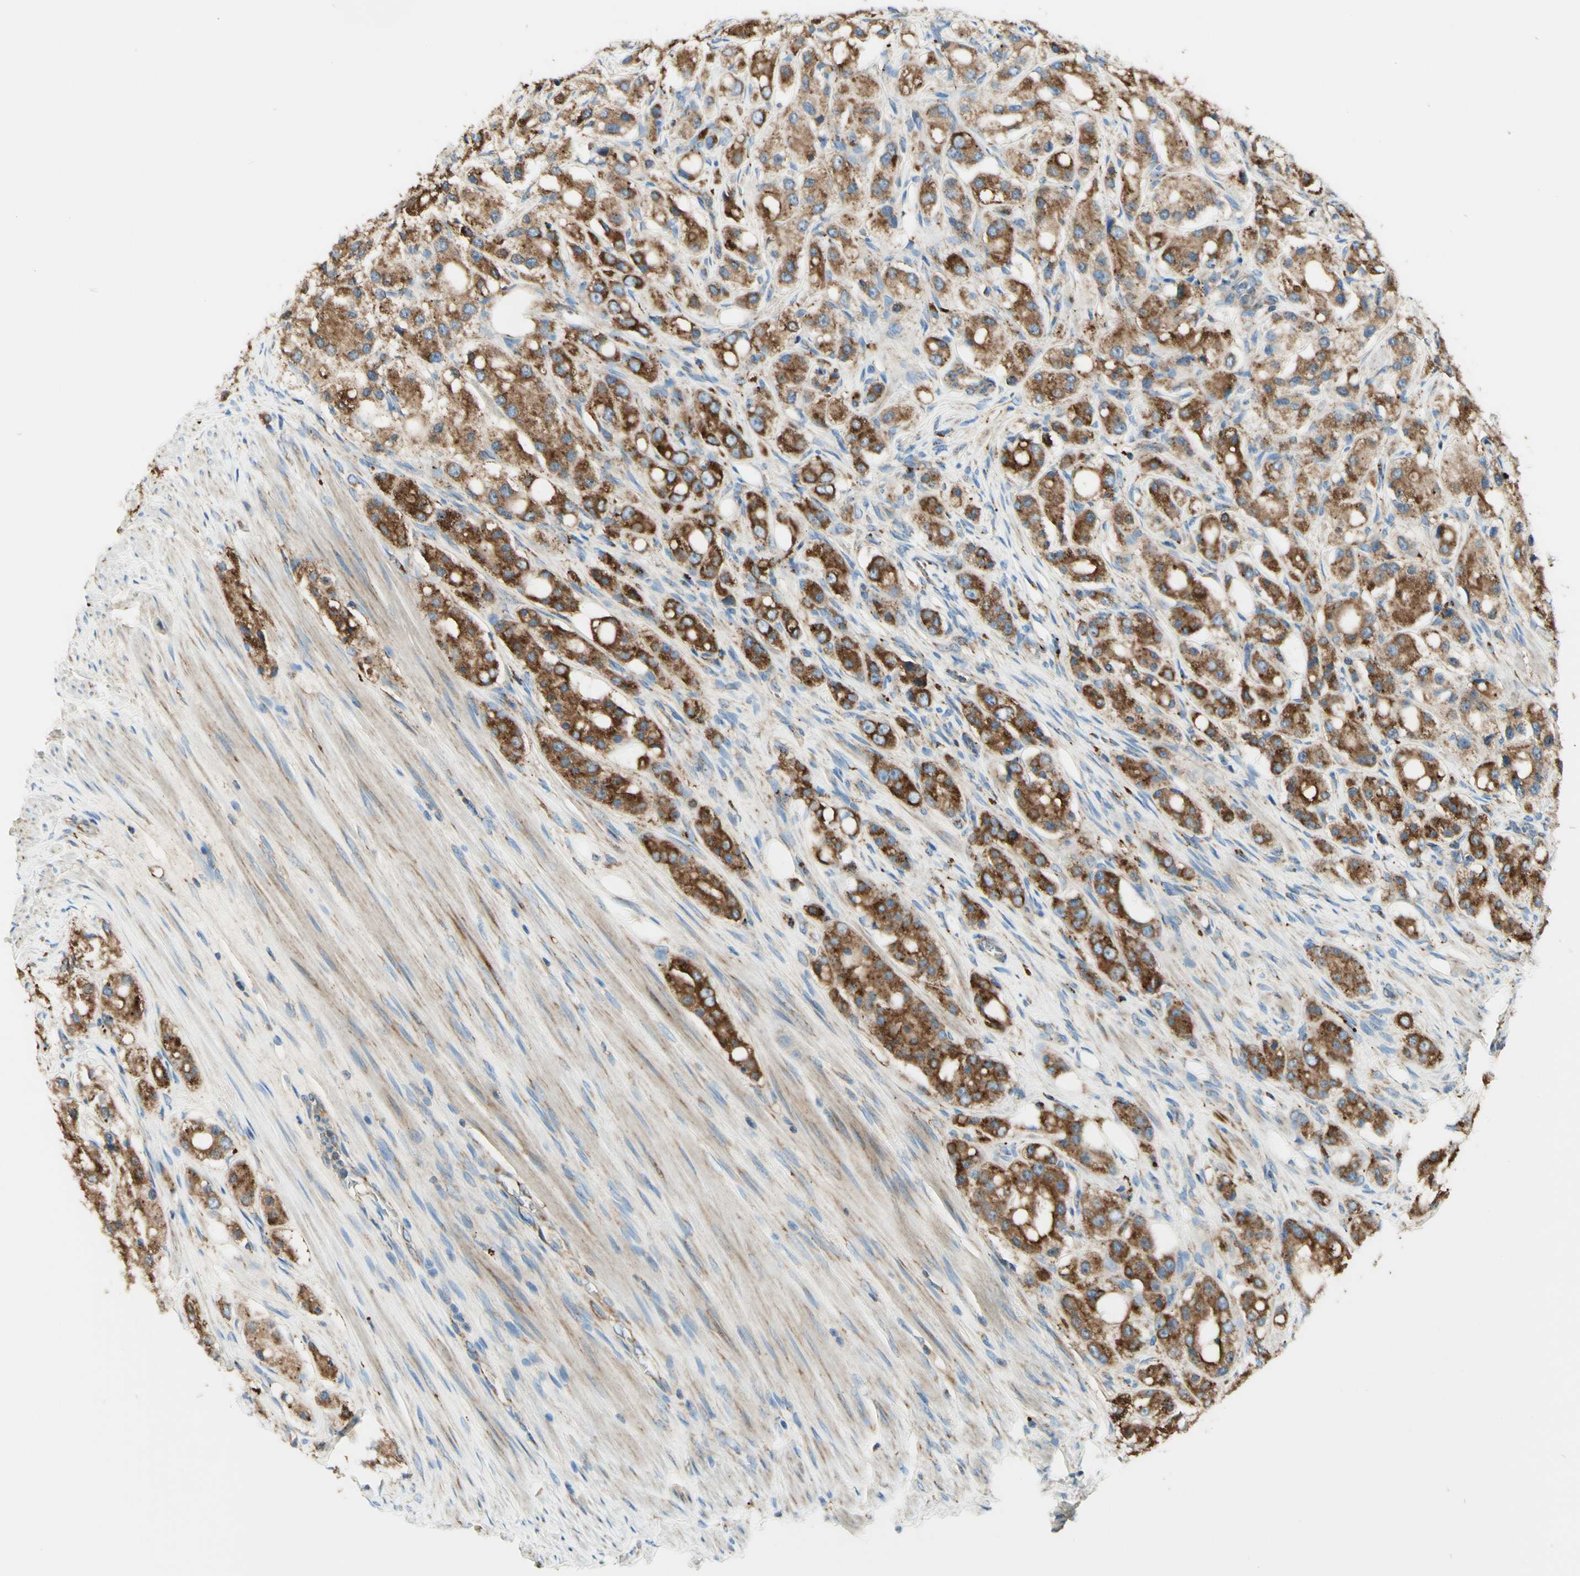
{"staining": {"intensity": "strong", "quantity": ">75%", "location": "cytoplasmic/membranous"}, "tissue": "prostate cancer", "cell_type": "Tumor cells", "image_type": "cancer", "snomed": [{"axis": "morphology", "description": "Adenocarcinoma, High grade"}, {"axis": "topography", "description": "Prostate"}], "caption": "Protein staining of prostate cancer (high-grade adenocarcinoma) tissue shows strong cytoplasmic/membranous positivity in approximately >75% of tumor cells.", "gene": "ARMC10", "patient": {"sex": "male", "age": 65}}